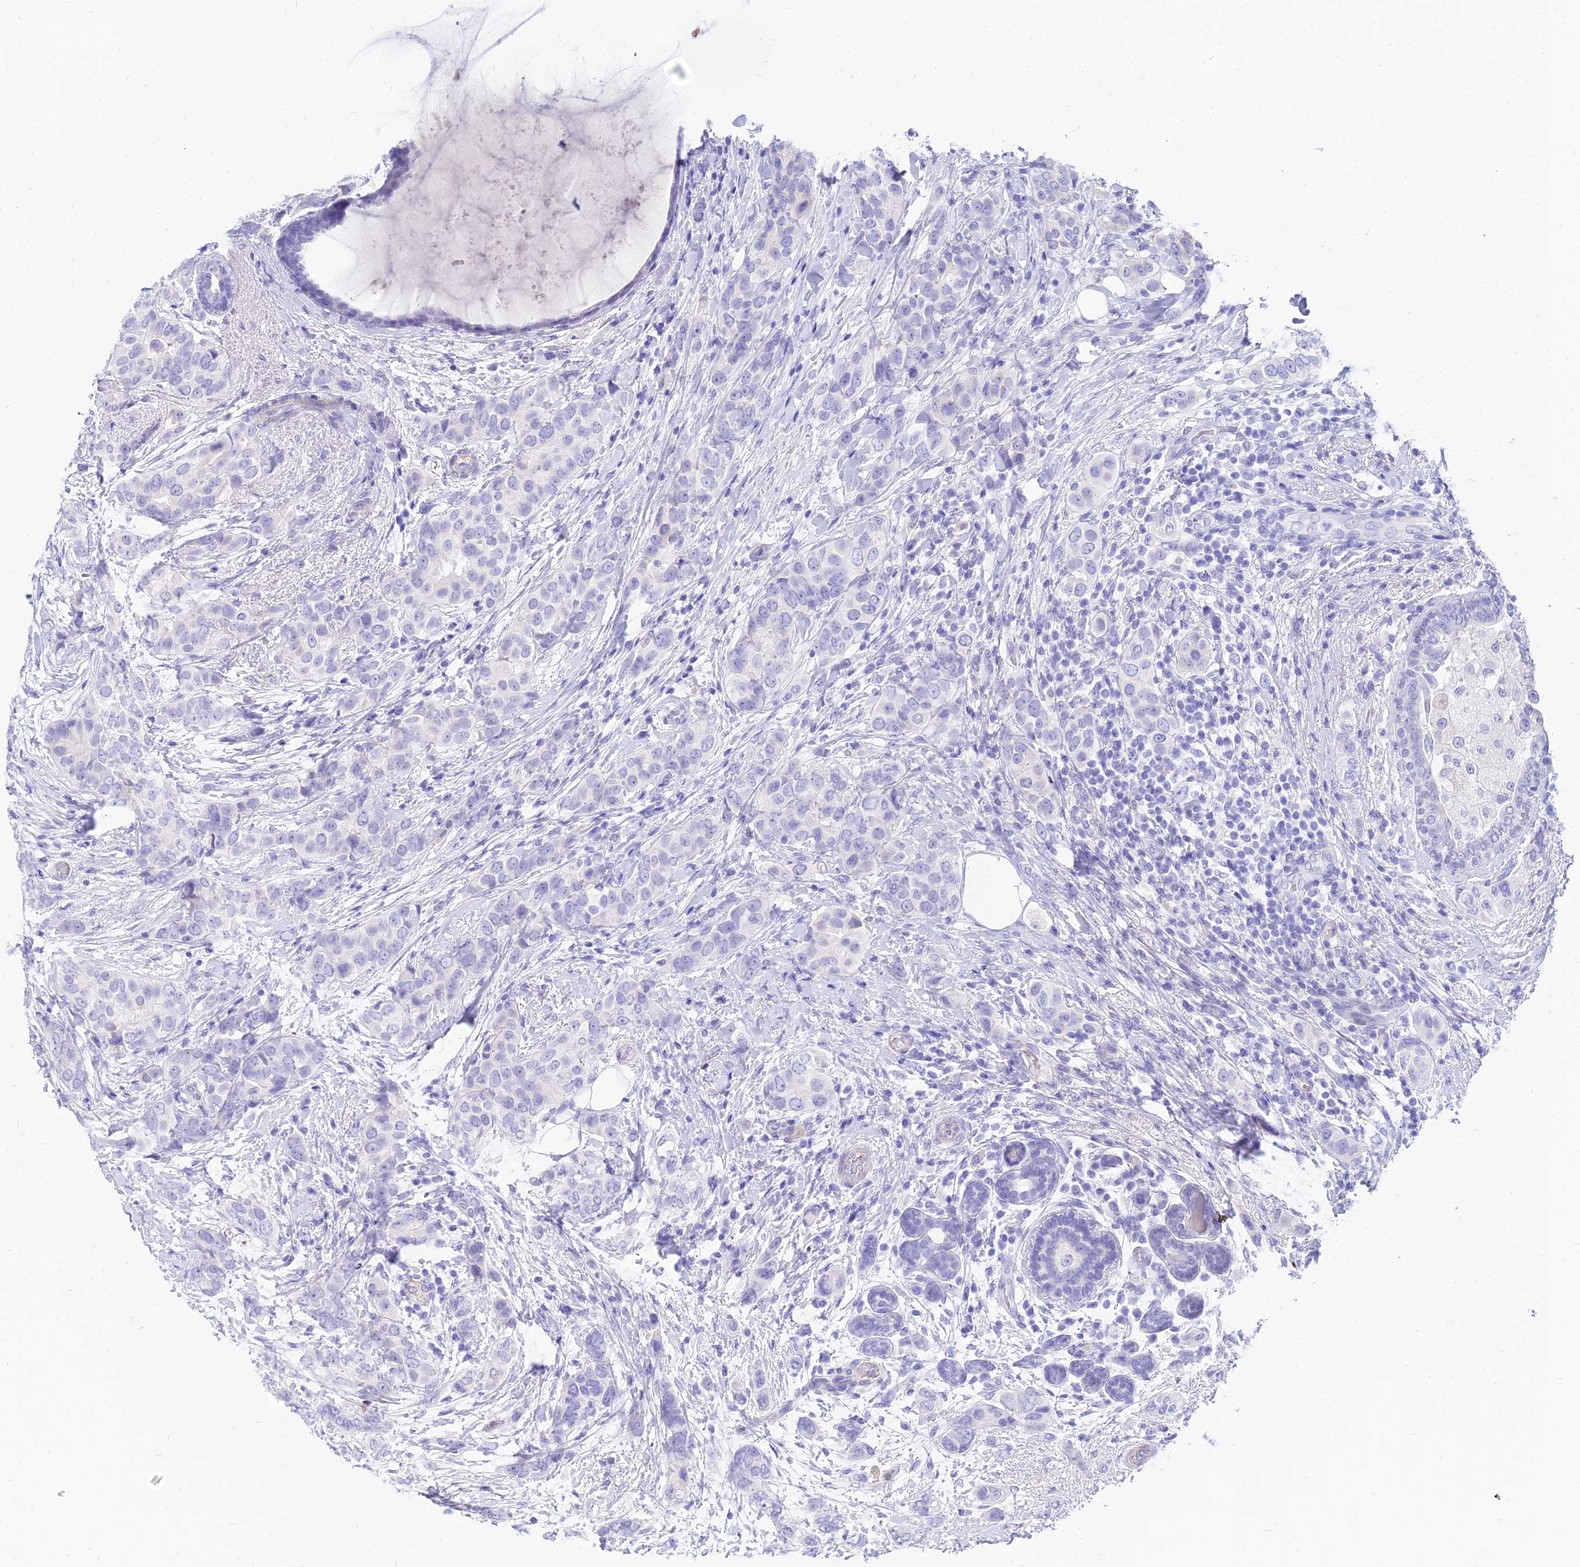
{"staining": {"intensity": "negative", "quantity": "none", "location": "none"}, "tissue": "breast cancer", "cell_type": "Tumor cells", "image_type": "cancer", "snomed": [{"axis": "morphology", "description": "Lobular carcinoma"}, {"axis": "topography", "description": "Breast"}], "caption": "Human breast cancer stained for a protein using immunohistochemistry (IHC) displays no expression in tumor cells.", "gene": "TAC3", "patient": {"sex": "female", "age": 51}}